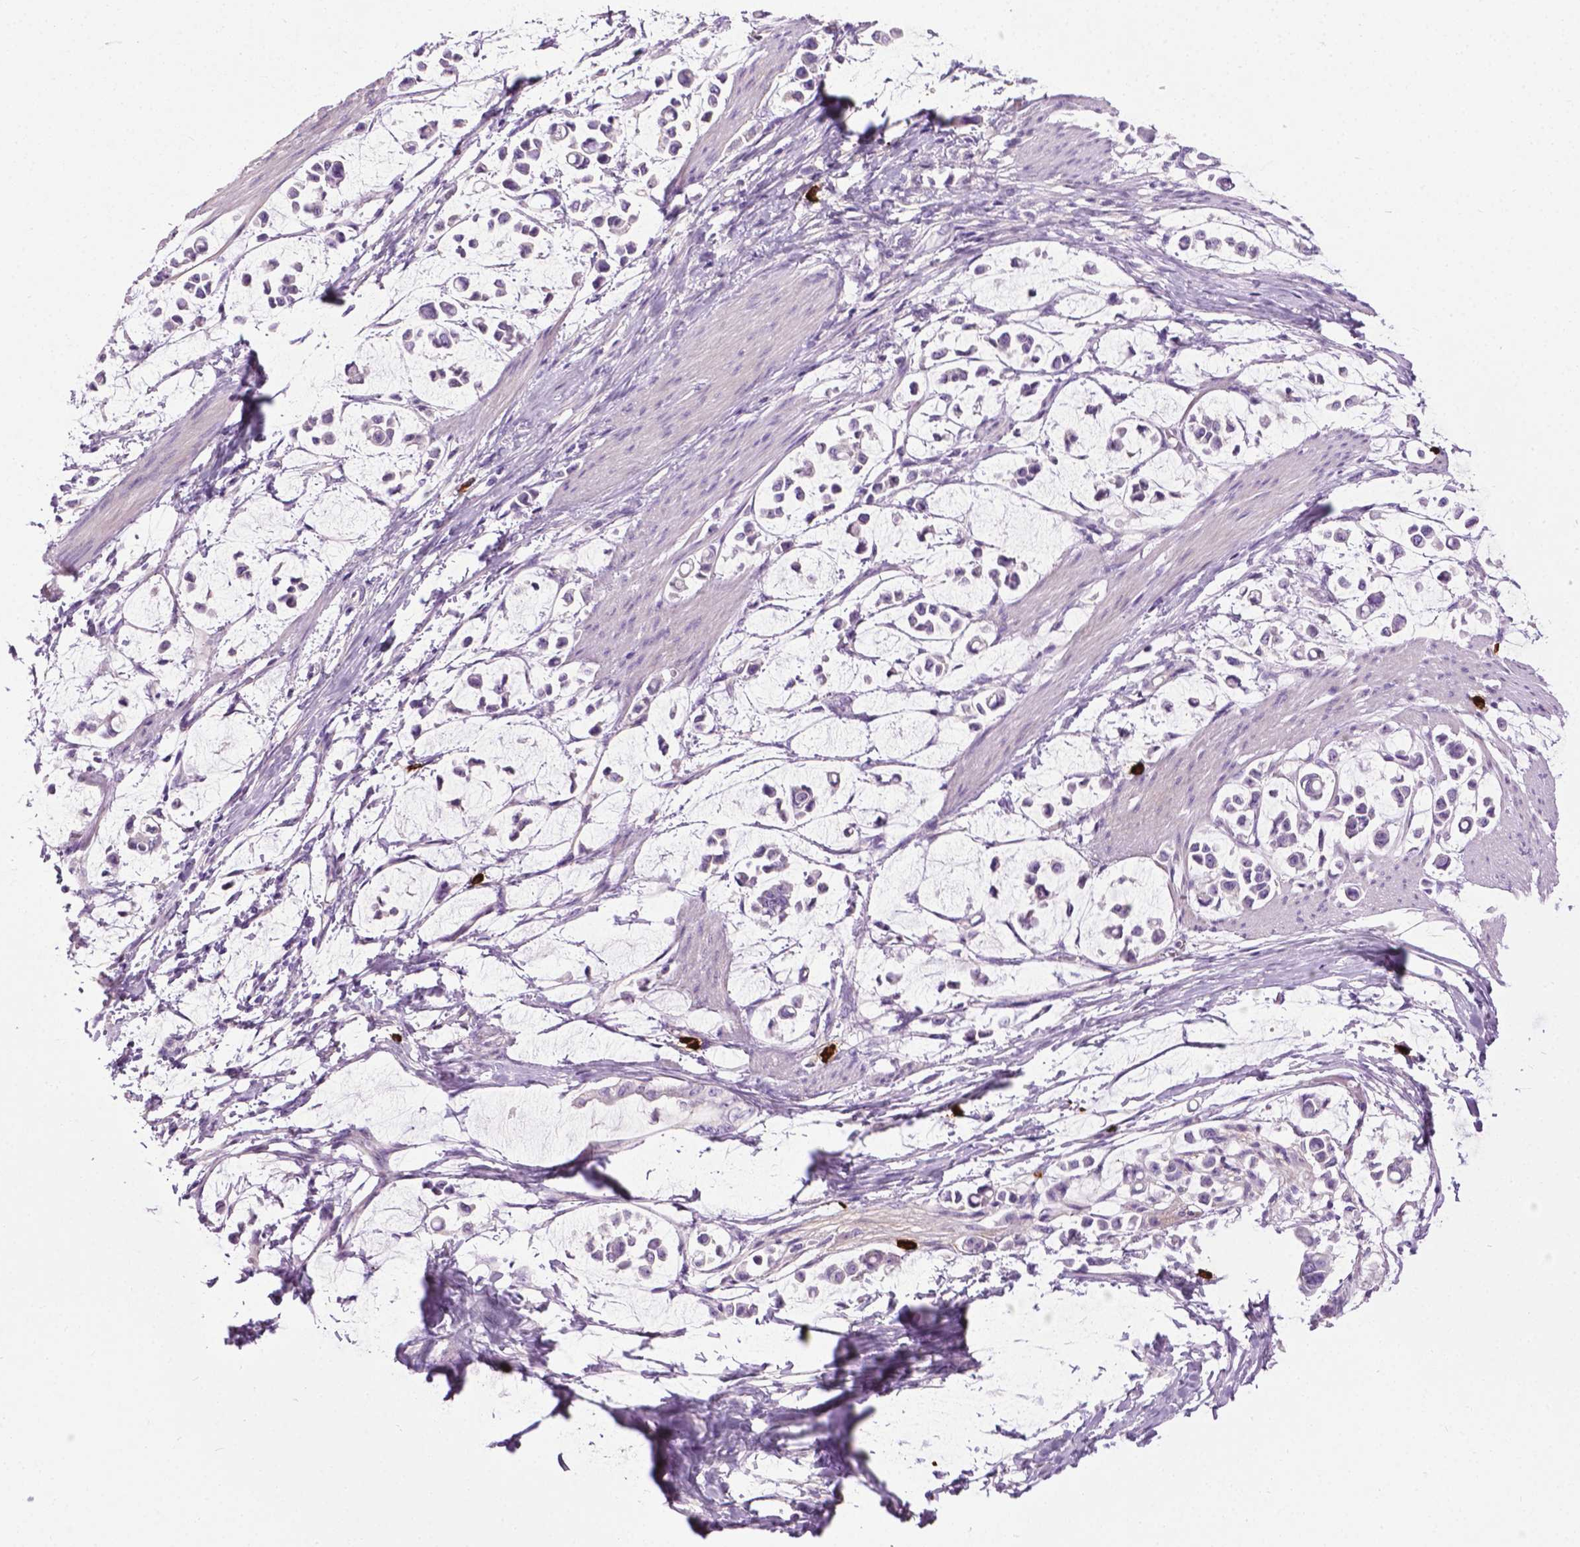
{"staining": {"intensity": "negative", "quantity": "none", "location": "none"}, "tissue": "stomach cancer", "cell_type": "Tumor cells", "image_type": "cancer", "snomed": [{"axis": "morphology", "description": "Adenocarcinoma, NOS"}, {"axis": "topography", "description": "Stomach"}], "caption": "DAB (3,3'-diaminobenzidine) immunohistochemical staining of human stomach cancer displays no significant staining in tumor cells.", "gene": "SPECC1L", "patient": {"sex": "male", "age": 82}}